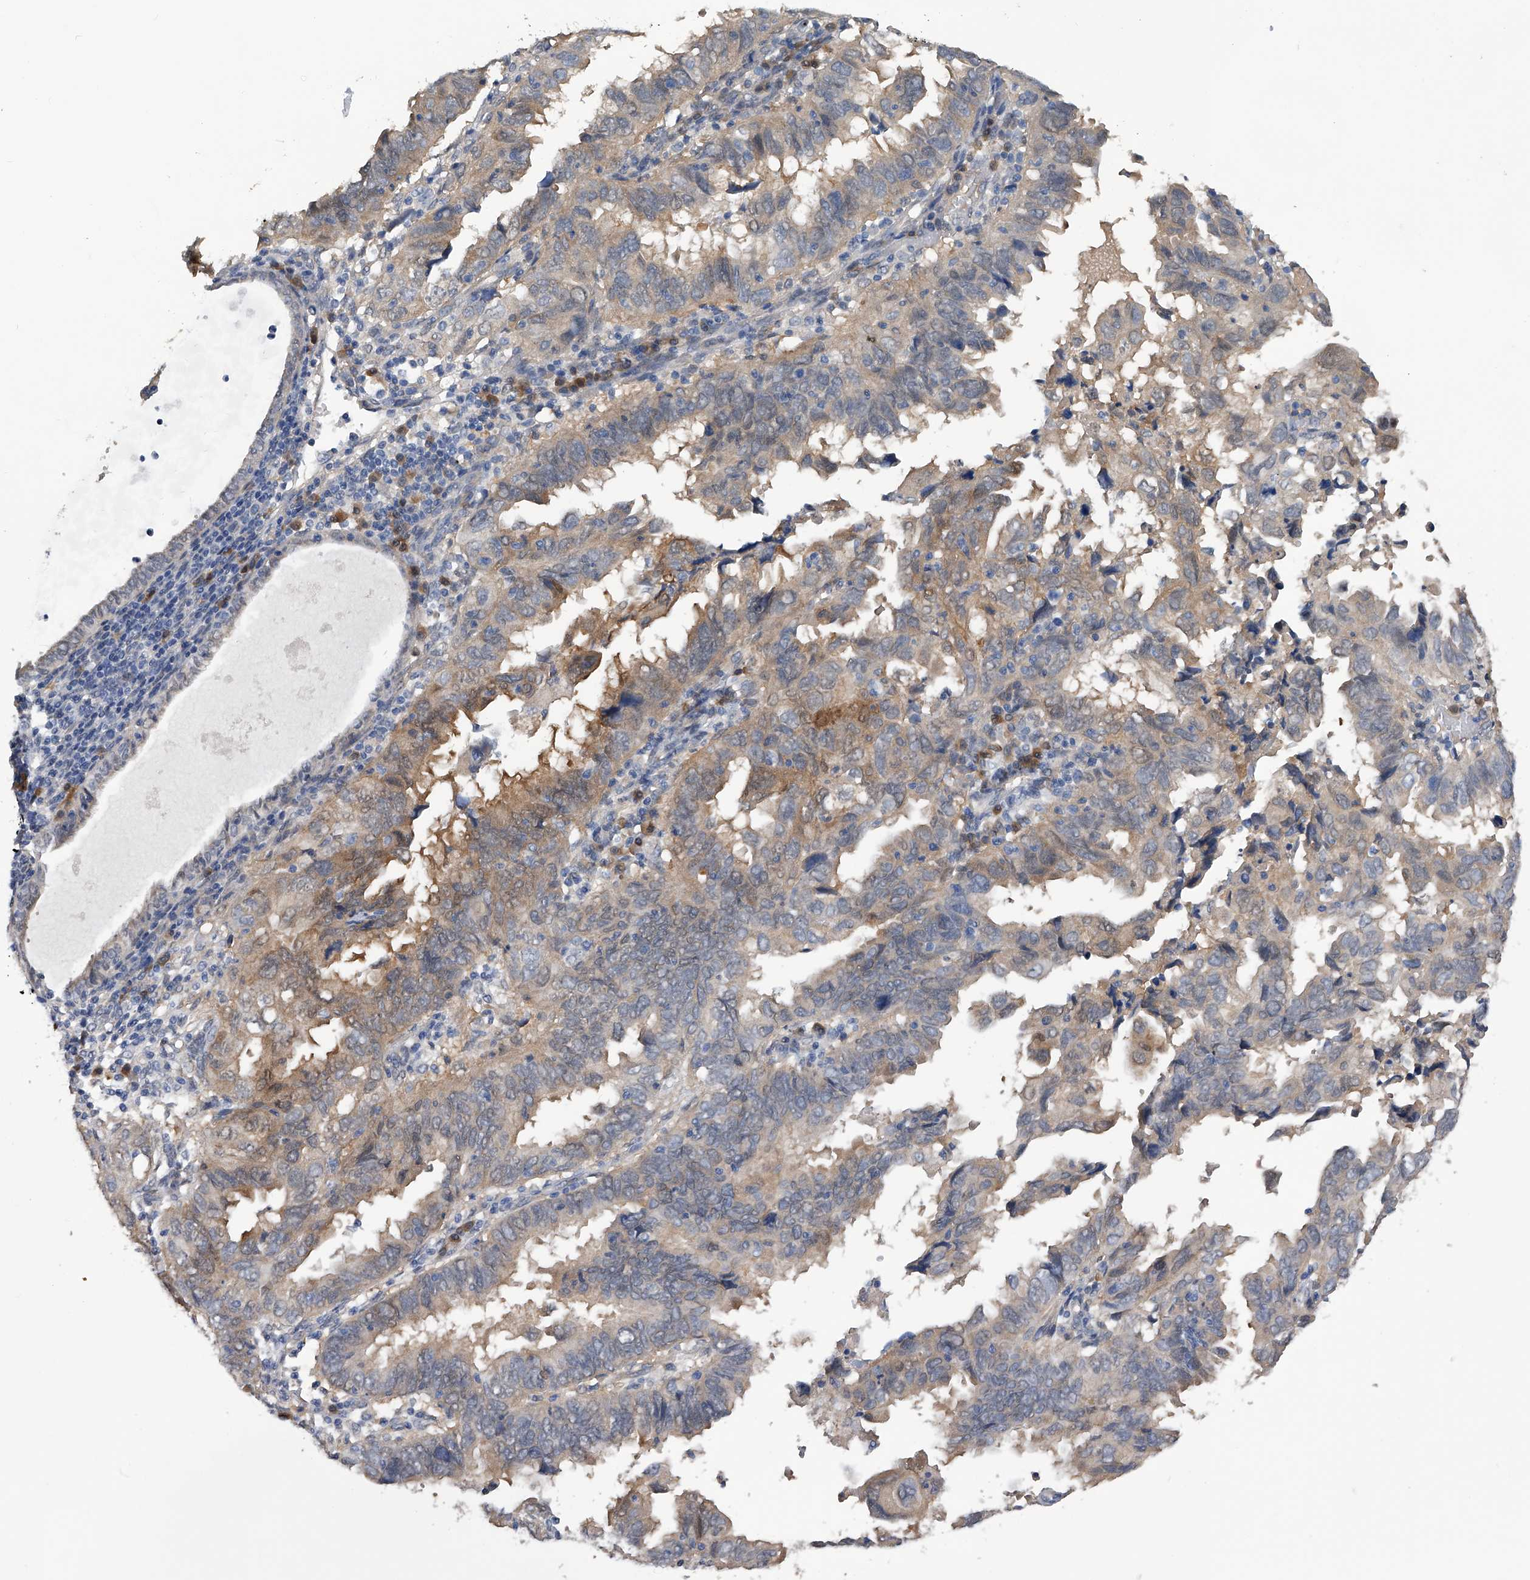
{"staining": {"intensity": "weak", "quantity": "25%-75%", "location": "cytoplasmic/membranous"}, "tissue": "endometrial cancer", "cell_type": "Tumor cells", "image_type": "cancer", "snomed": [{"axis": "morphology", "description": "Adenocarcinoma, NOS"}, {"axis": "topography", "description": "Uterus"}], "caption": "The image shows a brown stain indicating the presence of a protein in the cytoplasmic/membranous of tumor cells in endometrial cancer (adenocarcinoma).", "gene": "PGM3", "patient": {"sex": "female", "age": 77}}